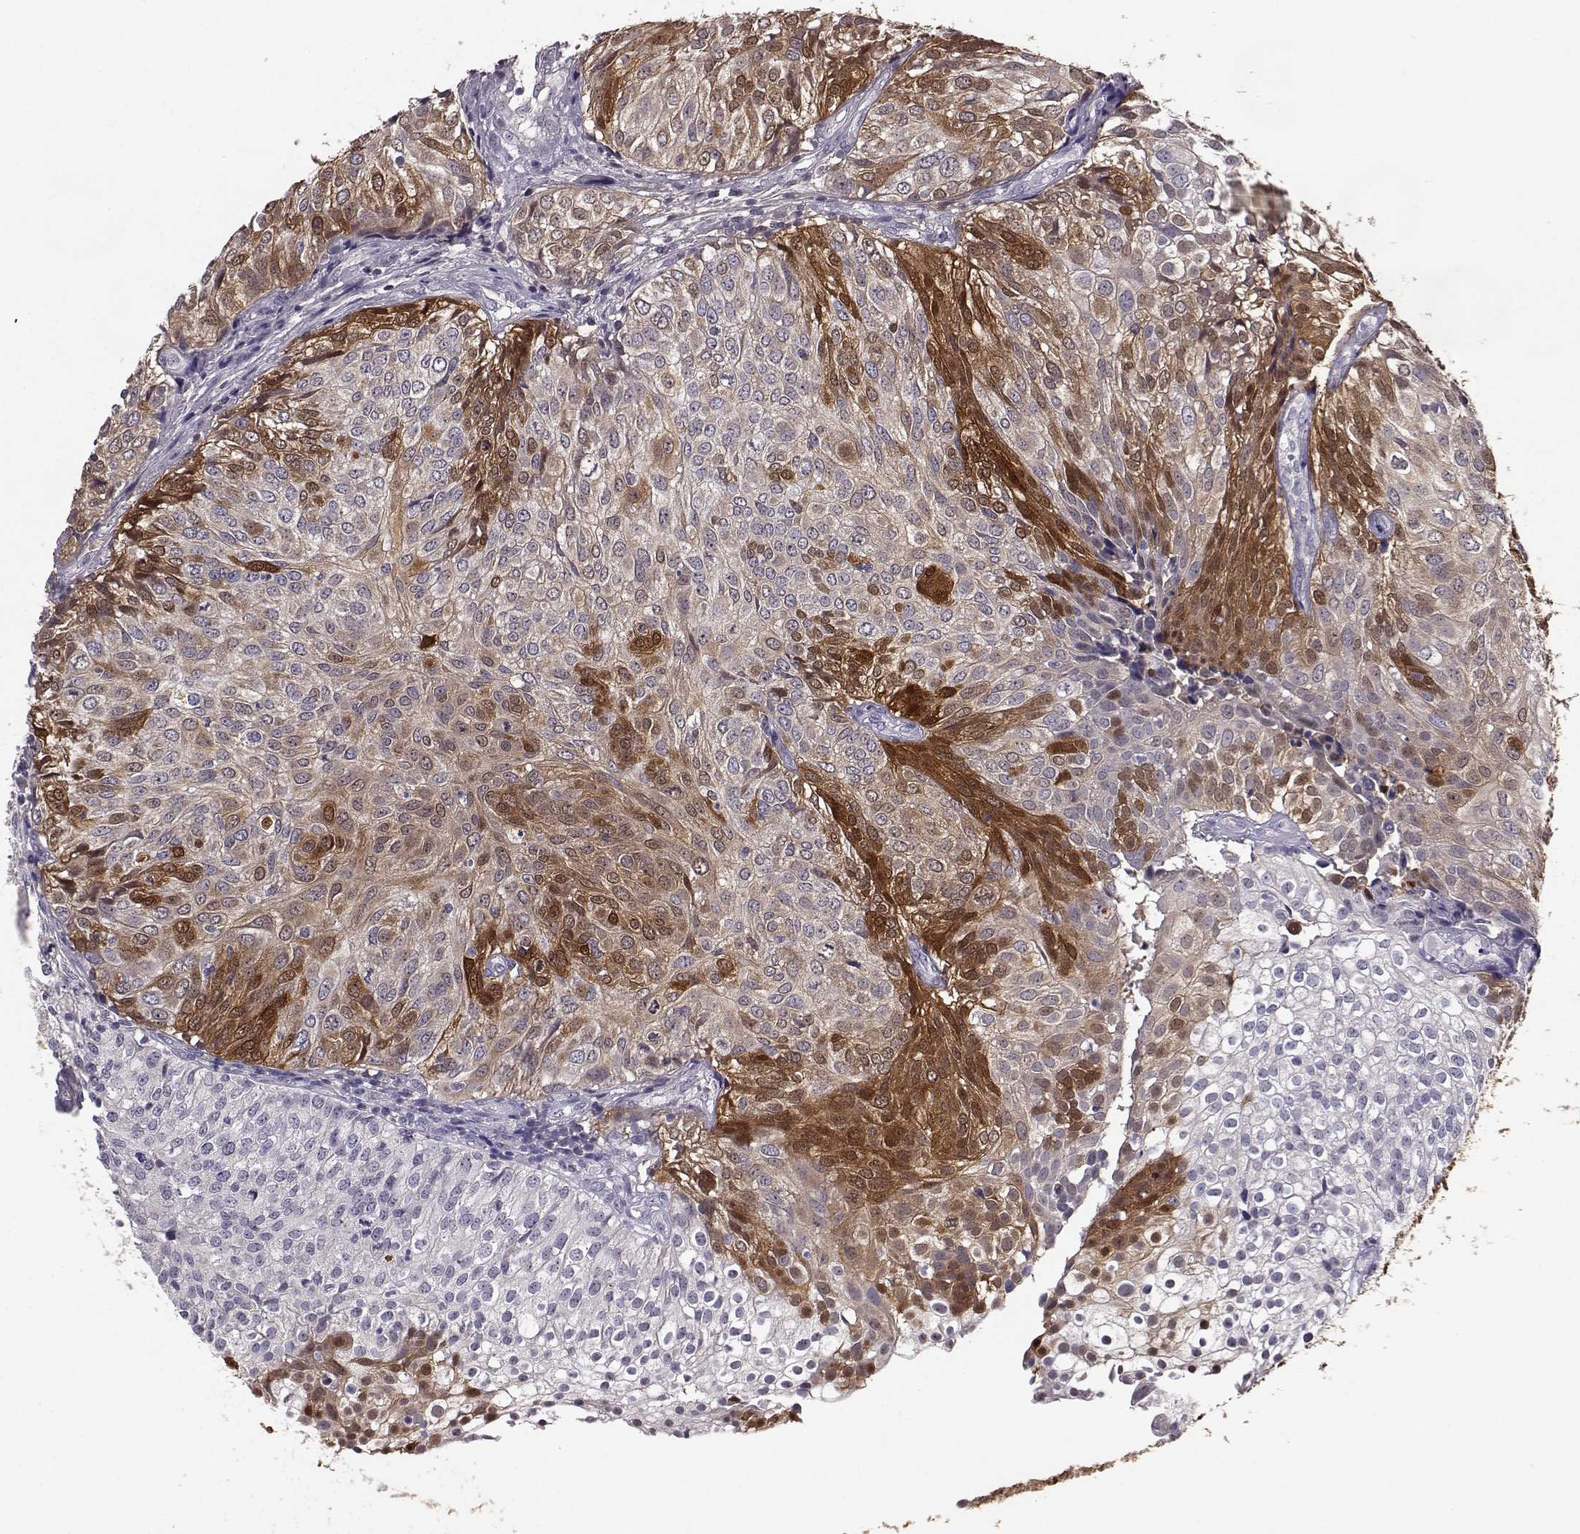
{"staining": {"intensity": "moderate", "quantity": "25%-75%", "location": "cytoplasmic/membranous"}, "tissue": "urothelial cancer", "cell_type": "Tumor cells", "image_type": "cancer", "snomed": [{"axis": "morphology", "description": "Urothelial carcinoma, High grade"}, {"axis": "topography", "description": "Urinary bladder"}], "caption": "Urothelial cancer stained with immunohistochemistry reveals moderate cytoplasmic/membranous expression in approximately 25%-75% of tumor cells. (Stains: DAB (3,3'-diaminobenzidine) in brown, nuclei in blue, Microscopy: brightfield microscopy at high magnification).", "gene": "ALDH3A1", "patient": {"sex": "female", "age": 79}}